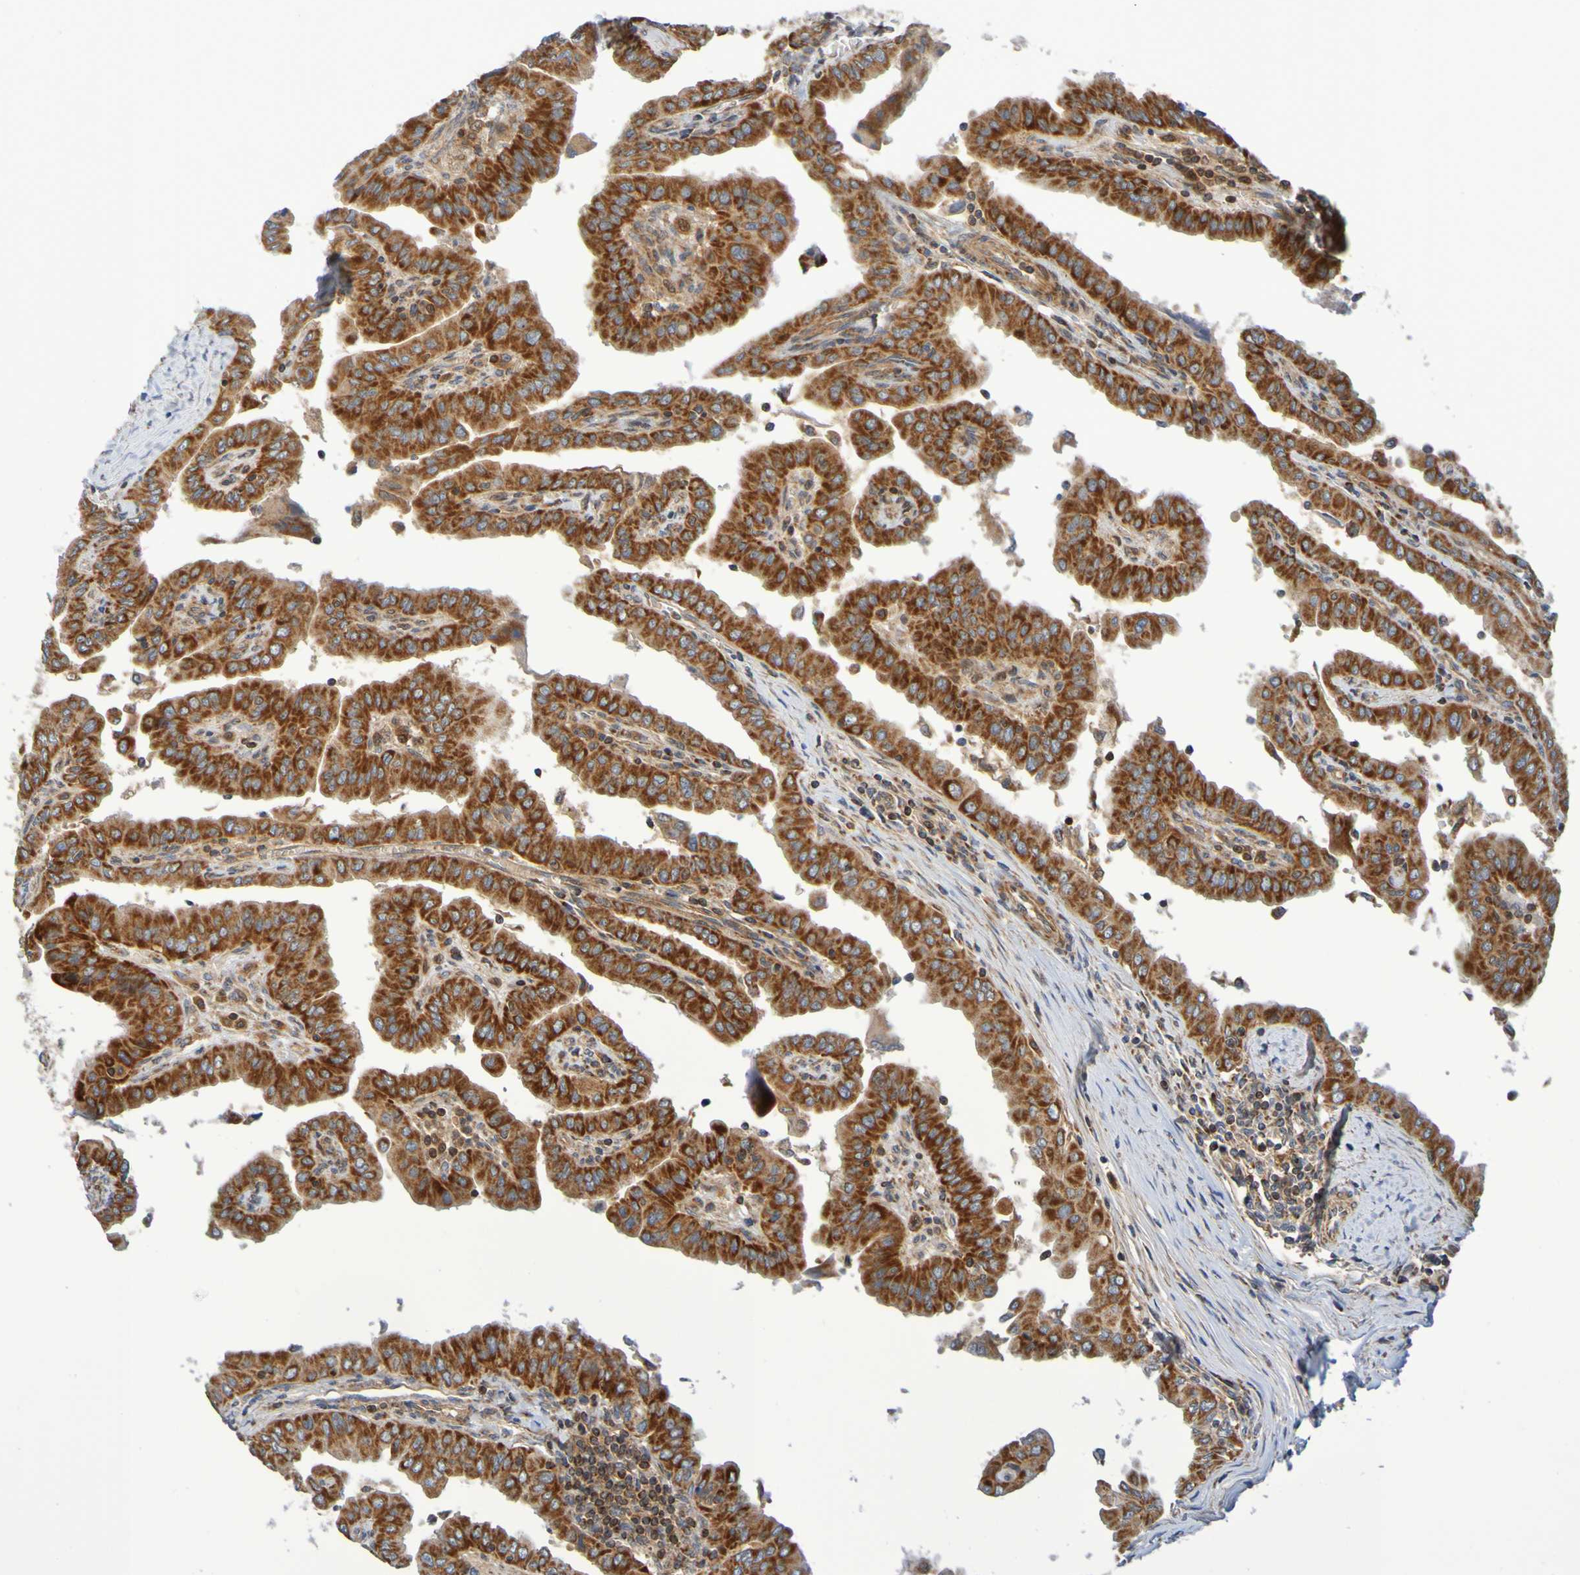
{"staining": {"intensity": "strong", "quantity": ">75%", "location": "cytoplasmic/membranous"}, "tissue": "thyroid cancer", "cell_type": "Tumor cells", "image_type": "cancer", "snomed": [{"axis": "morphology", "description": "Papillary adenocarcinoma, NOS"}, {"axis": "topography", "description": "Thyroid gland"}], "caption": "Immunohistochemical staining of thyroid cancer reveals high levels of strong cytoplasmic/membranous protein expression in about >75% of tumor cells.", "gene": "CCDC51", "patient": {"sex": "male", "age": 33}}